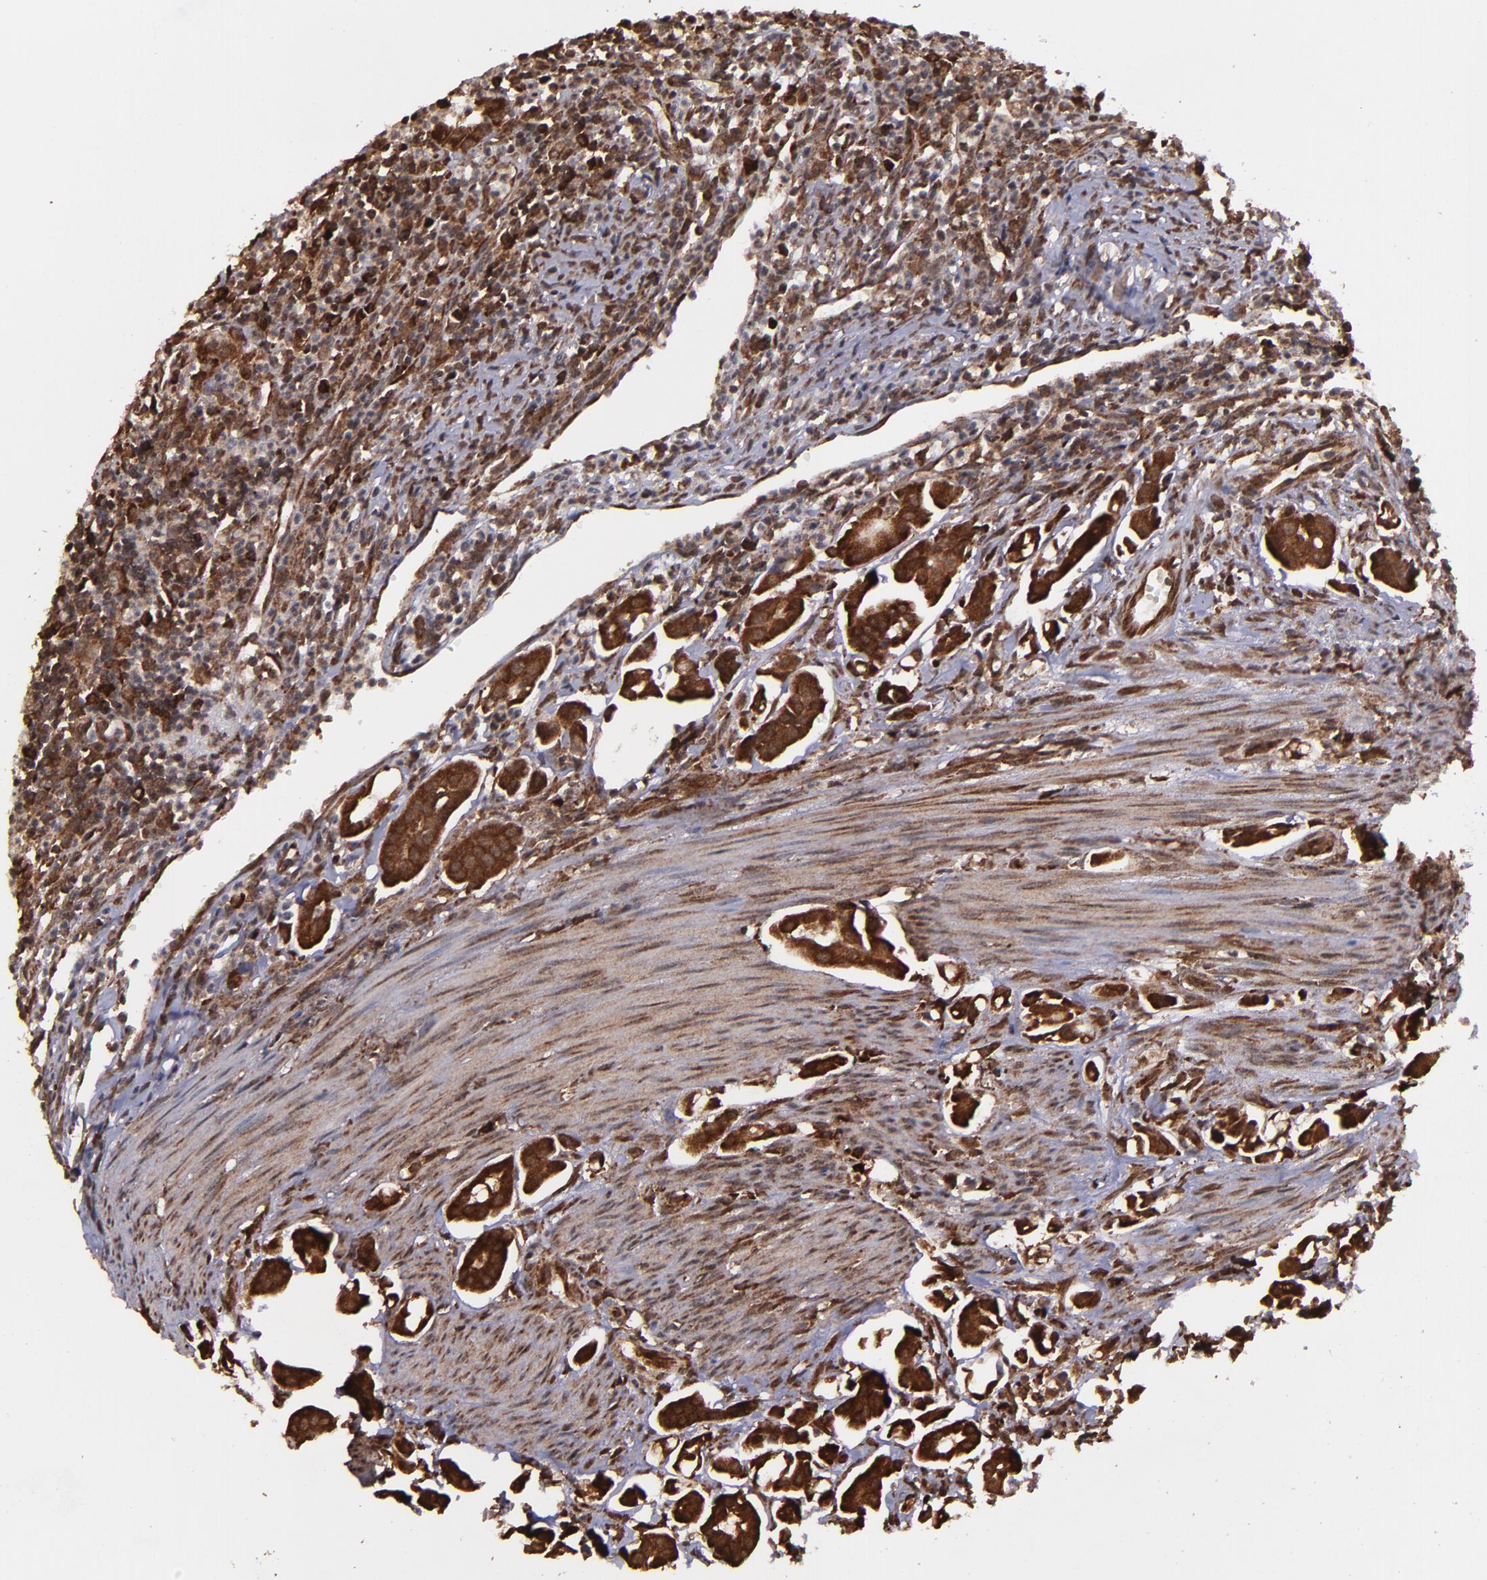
{"staining": {"intensity": "strong", "quantity": ">75%", "location": "cytoplasmic/membranous,nuclear"}, "tissue": "urothelial cancer", "cell_type": "Tumor cells", "image_type": "cancer", "snomed": [{"axis": "morphology", "description": "Urothelial carcinoma, High grade"}, {"axis": "topography", "description": "Urinary bladder"}], "caption": "This is an image of immunohistochemistry staining of urothelial carcinoma (high-grade), which shows strong positivity in the cytoplasmic/membranous and nuclear of tumor cells.", "gene": "EIF4ENIF1", "patient": {"sex": "male", "age": 66}}